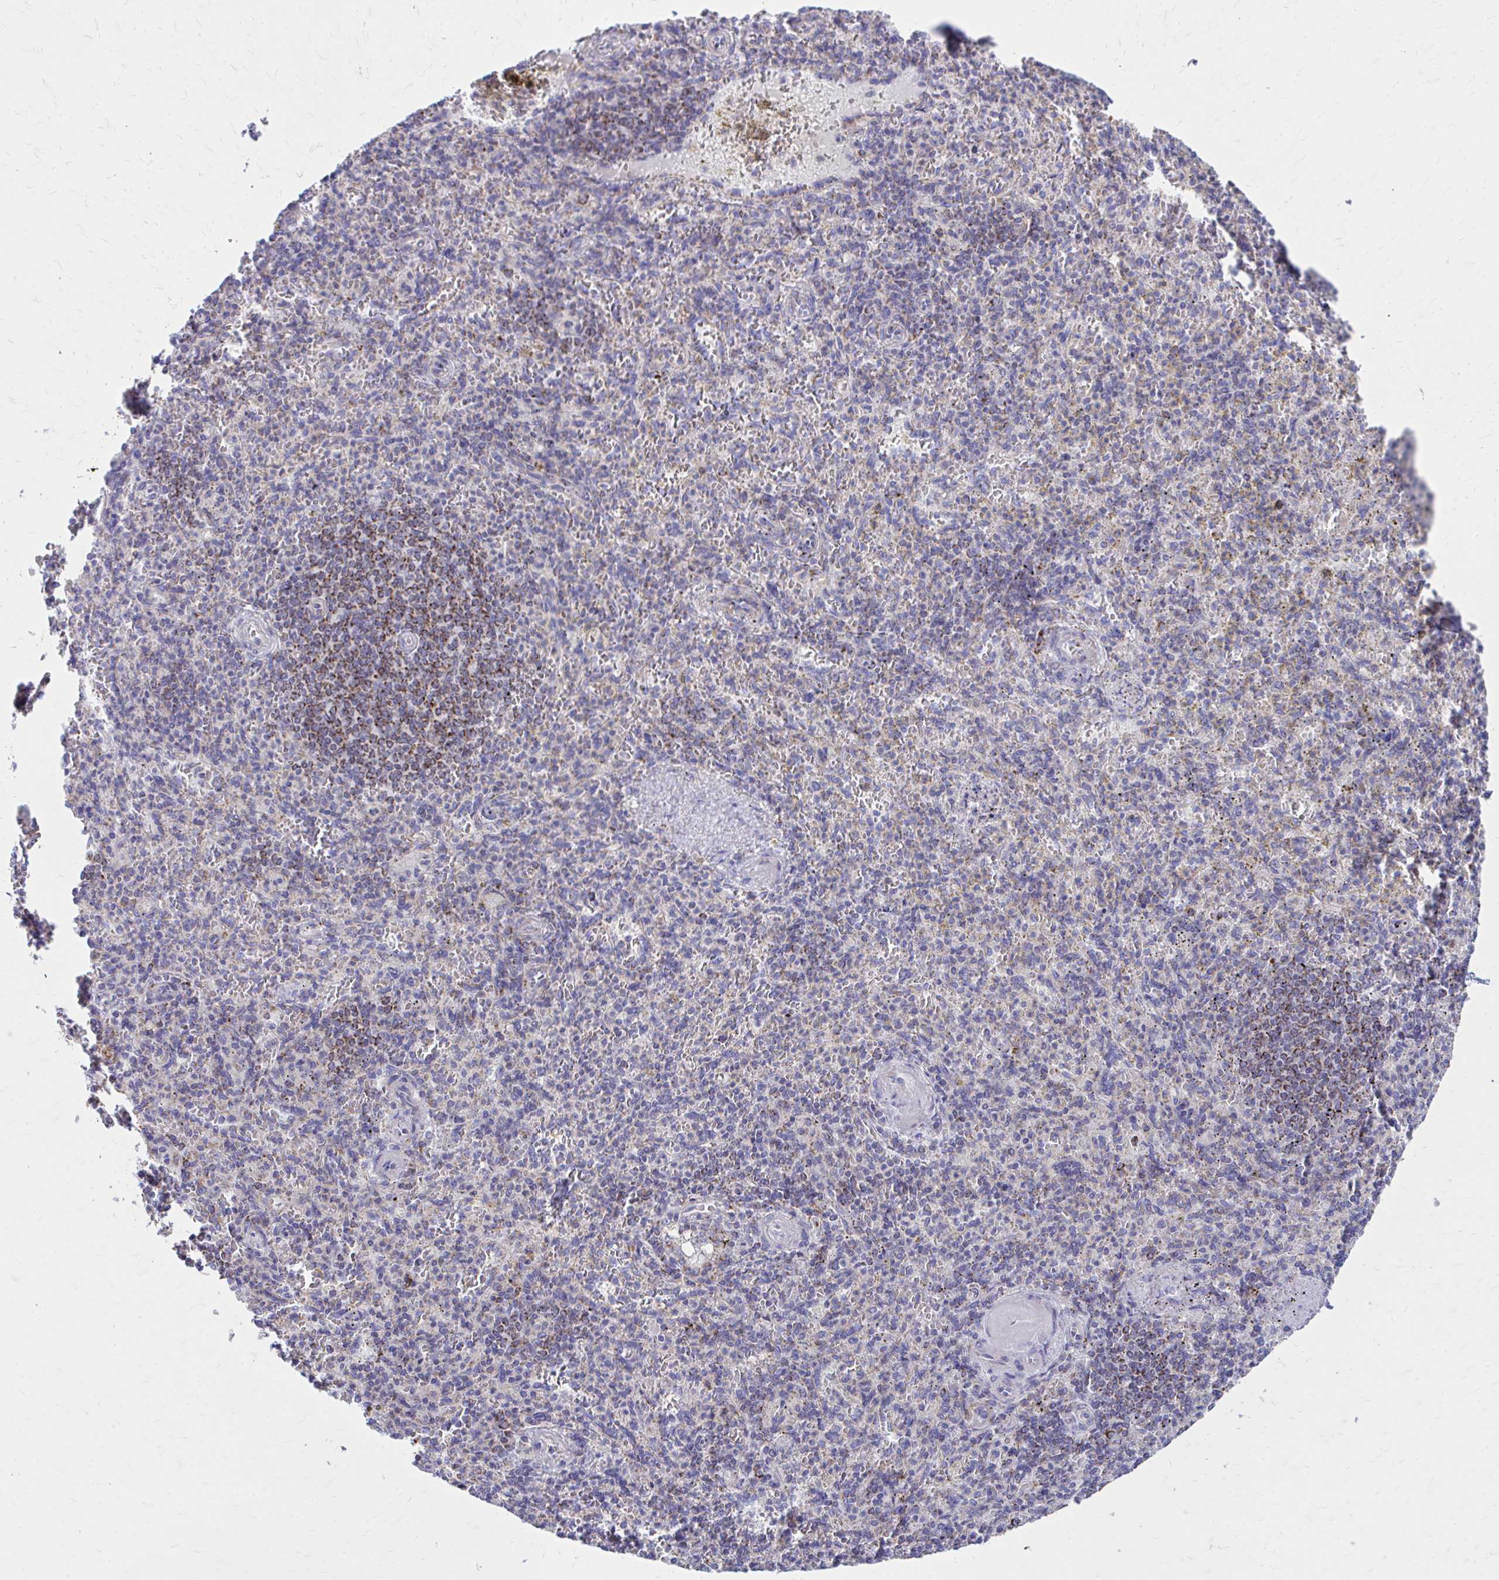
{"staining": {"intensity": "weak", "quantity": "<25%", "location": "cytoplasmic/membranous"}, "tissue": "spleen", "cell_type": "Cells in red pulp", "image_type": "normal", "snomed": [{"axis": "morphology", "description": "Normal tissue, NOS"}, {"axis": "topography", "description": "Spleen"}], "caption": "IHC of unremarkable spleen displays no positivity in cells in red pulp. The staining was performed using DAB to visualize the protein expression in brown, while the nuclei were stained in blue with hematoxylin (Magnification: 20x).", "gene": "MRPL19", "patient": {"sex": "female", "age": 74}}